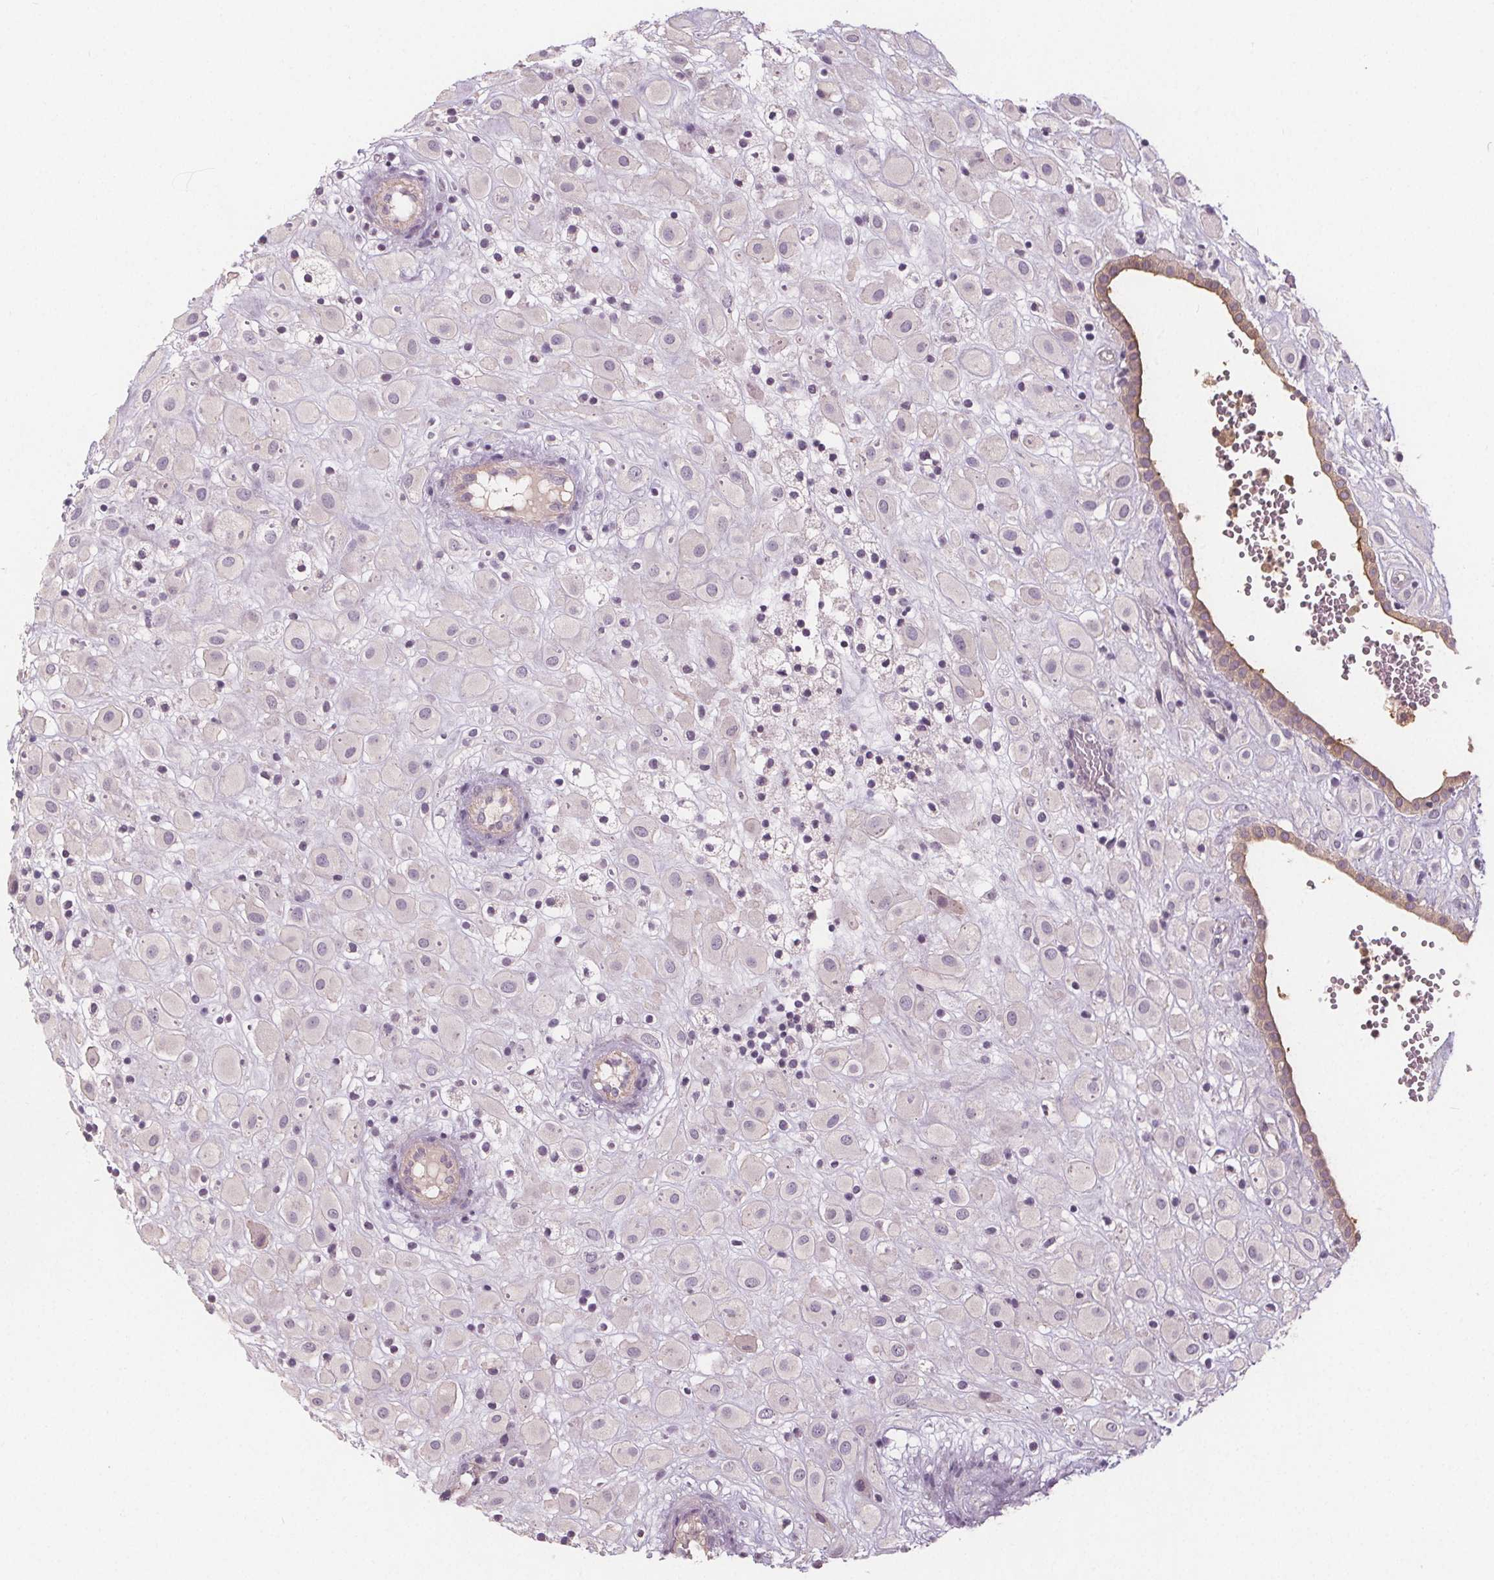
{"staining": {"intensity": "negative", "quantity": "none", "location": "none"}, "tissue": "placenta", "cell_type": "Decidual cells", "image_type": "normal", "snomed": [{"axis": "morphology", "description": "Normal tissue, NOS"}, {"axis": "topography", "description": "Placenta"}], "caption": "IHC histopathology image of normal placenta: human placenta stained with DAB reveals no significant protein expression in decidual cells. (DAB (3,3'-diaminobenzidine) IHC visualized using brightfield microscopy, high magnification).", "gene": "VNN1", "patient": {"sex": "female", "age": 24}}